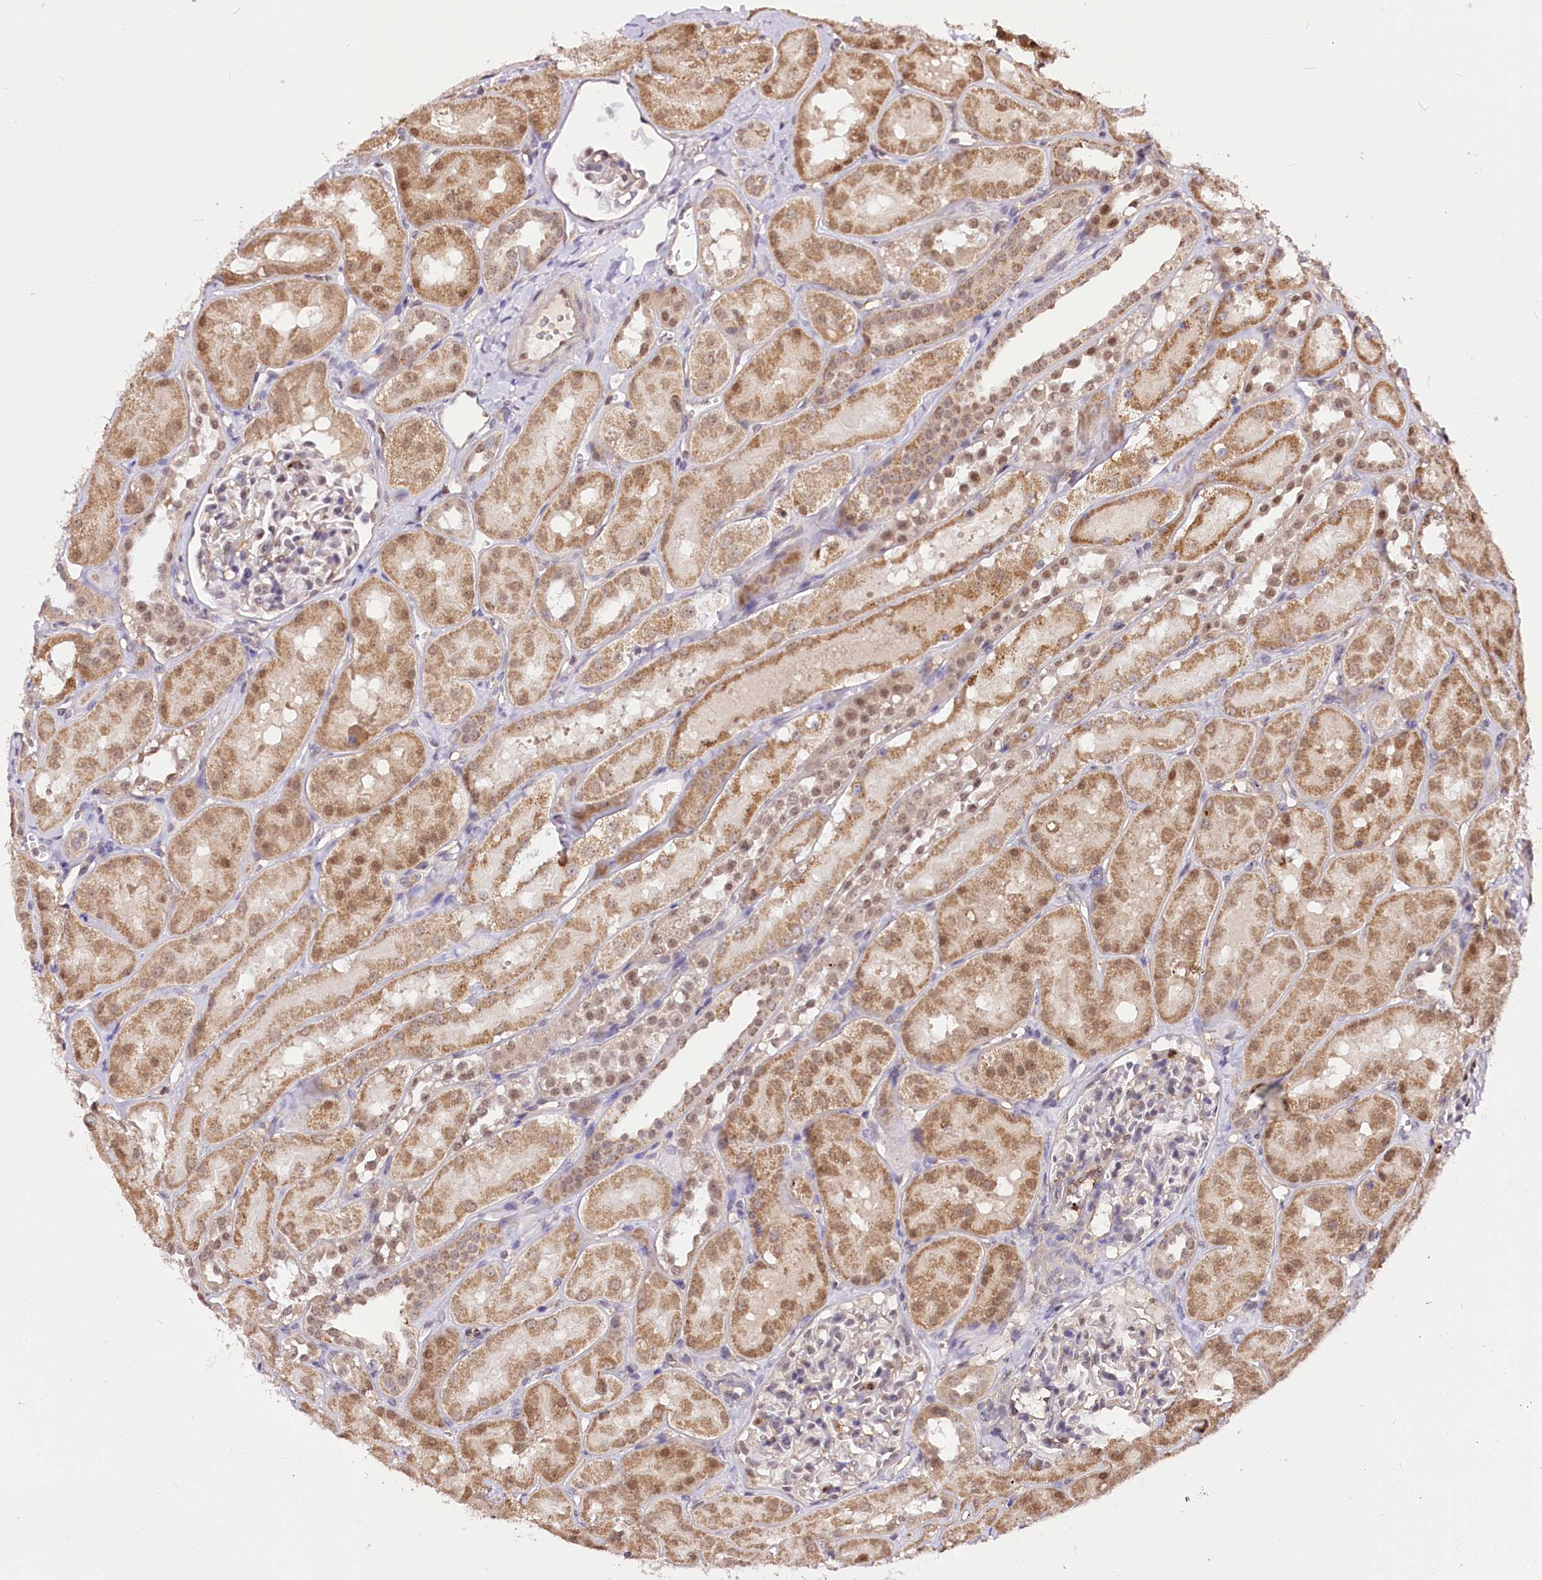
{"staining": {"intensity": "negative", "quantity": "none", "location": "none"}, "tissue": "kidney", "cell_type": "Cells in glomeruli", "image_type": "normal", "snomed": [{"axis": "morphology", "description": "Normal tissue, NOS"}, {"axis": "topography", "description": "Kidney"}, {"axis": "topography", "description": "Urinary bladder"}], "caption": "Immunohistochemical staining of normal human kidney reveals no significant staining in cells in glomeruli. (Stains: DAB immunohistochemistry (IHC) with hematoxylin counter stain, Microscopy: brightfield microscopy at high magnification).", "gene": "GNL3L", "patient": {"sex": "male", "age": 16}}